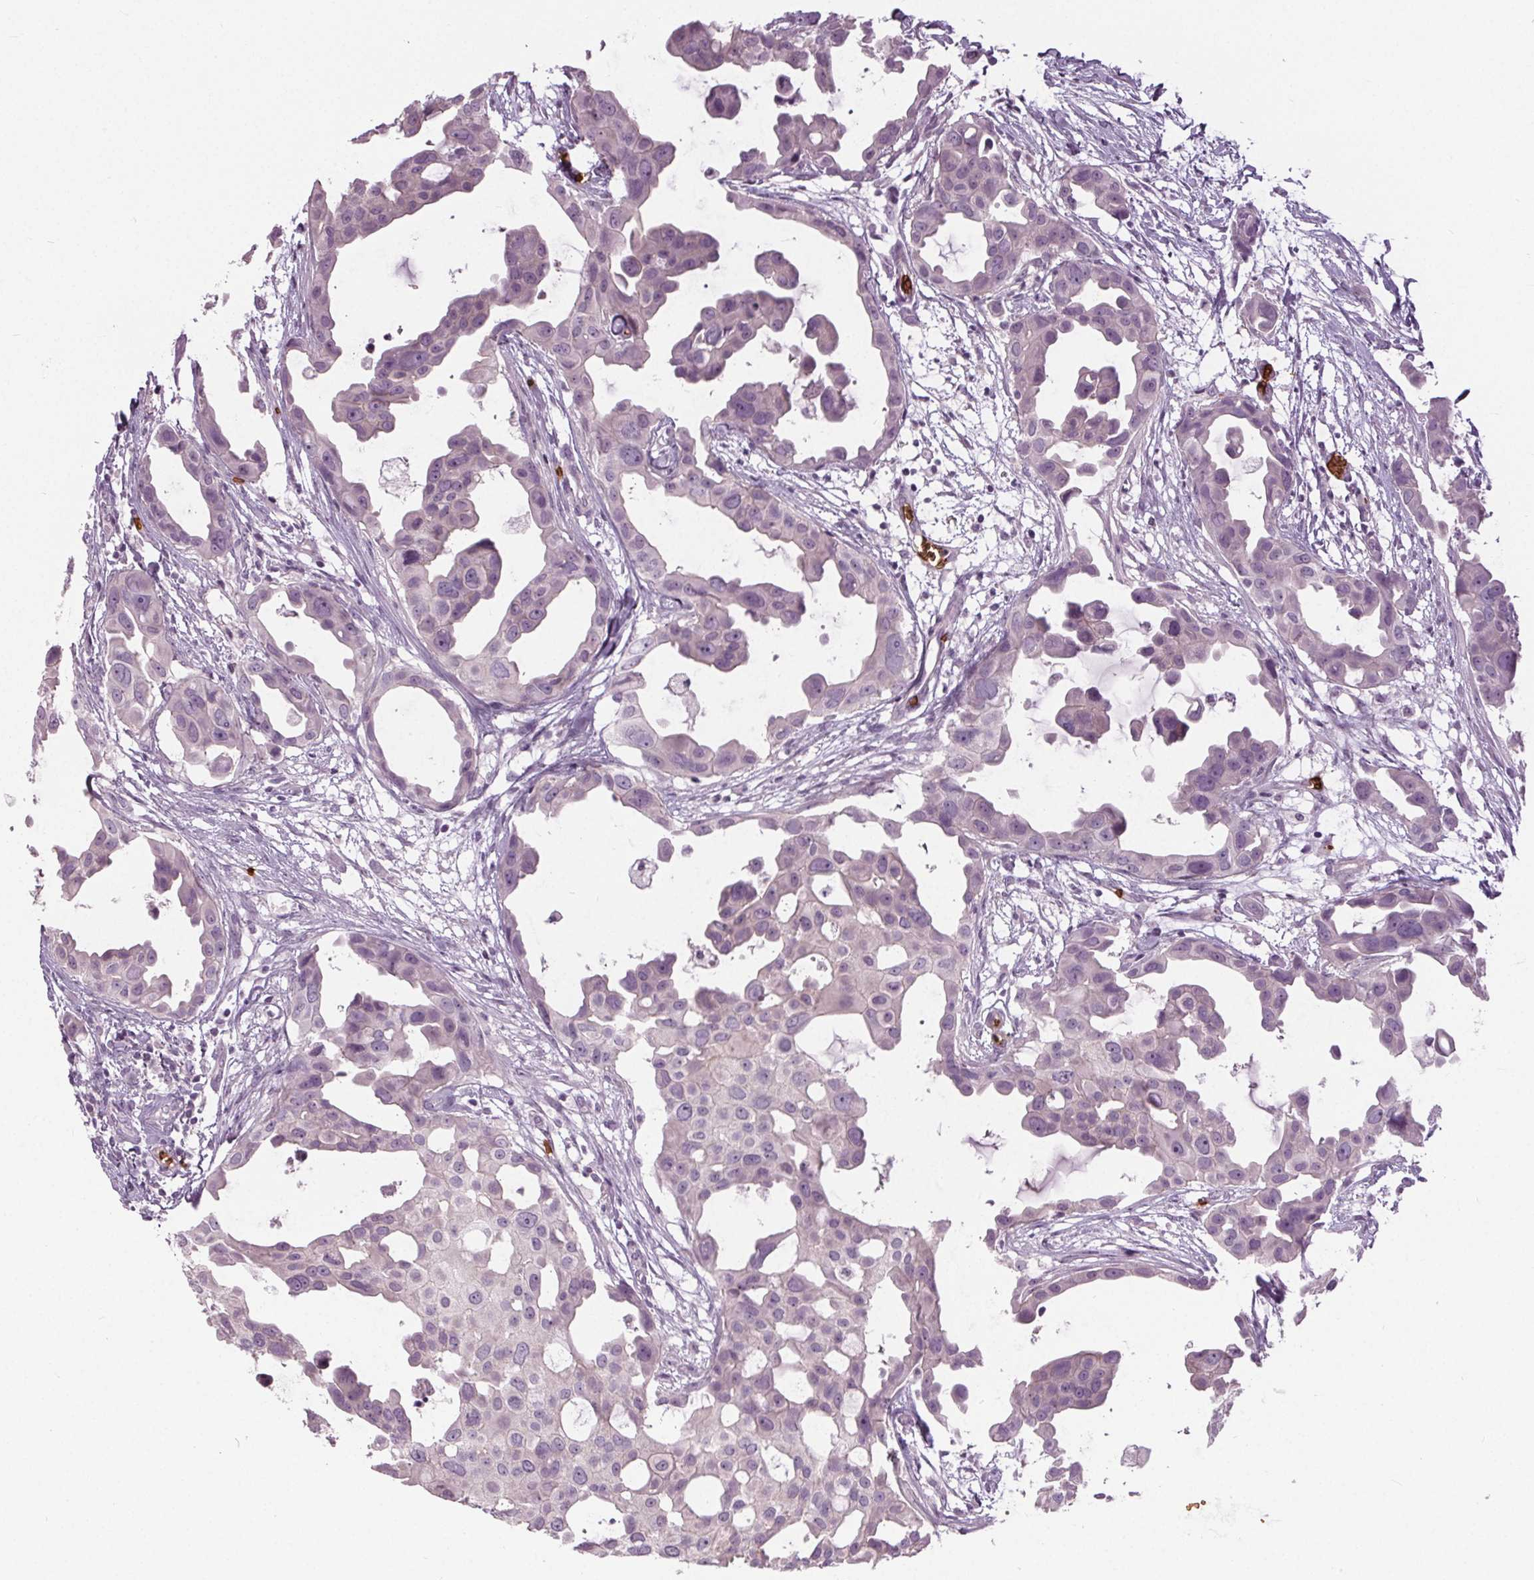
{"staining": {"intensity": "negative", "quantity": "none", "location": "none"}, "tissue": "breast cancer", "cell_type": "Tumor cells", "image_type": "cancer", "snomed": [{"axis": "morphology", "description": "Duct carcinoma"}, {"axis": "topography", "description": "Breast"}], "caption": "Immunohistochemical staining of human breast cancer (intraductal carcinoma) shows no significant positivity in tumor cells.", "gene": "SLC4A1", "patient": {"sex": "female", "age": 38}}